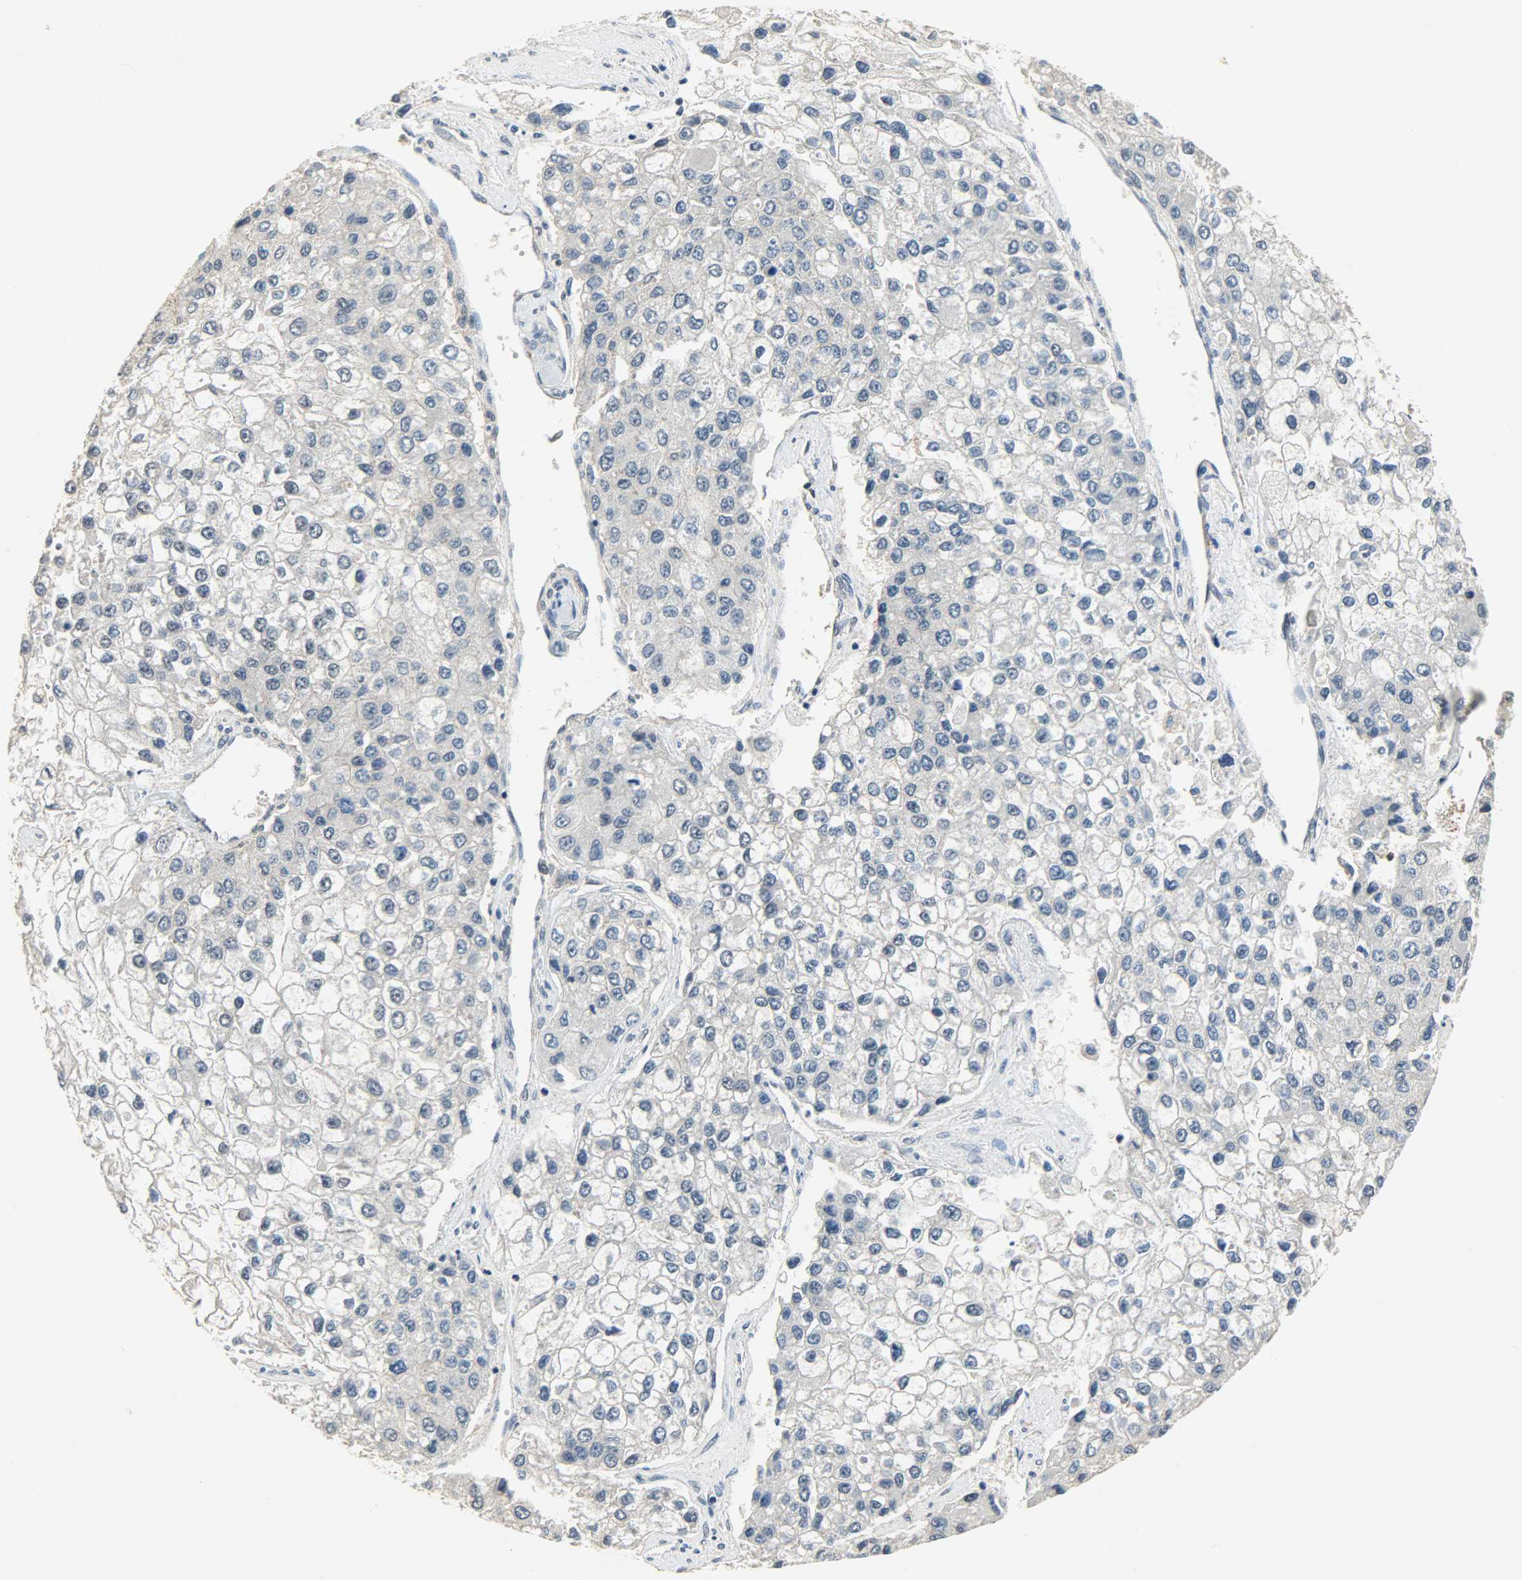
{"staining": {"intensity": "negative", "quantity": "none", "location": "none"}, "tissue": "liver cancer", "cell_type": "Tumor cells", "image_type": "cancer", "snomed": [{"axis": "morphology", "description": "Carcinoma, Hepatocellular, NOS"}, {"axis": "topography", "description": "Liver"}], "caption": "Protein analysis of liver cancer (hepatocellular carcinoma) demonstrates no significant staining in tumor cells.", "gene": "SKAP2", "patient": {"sex": "female", "age": 66}}